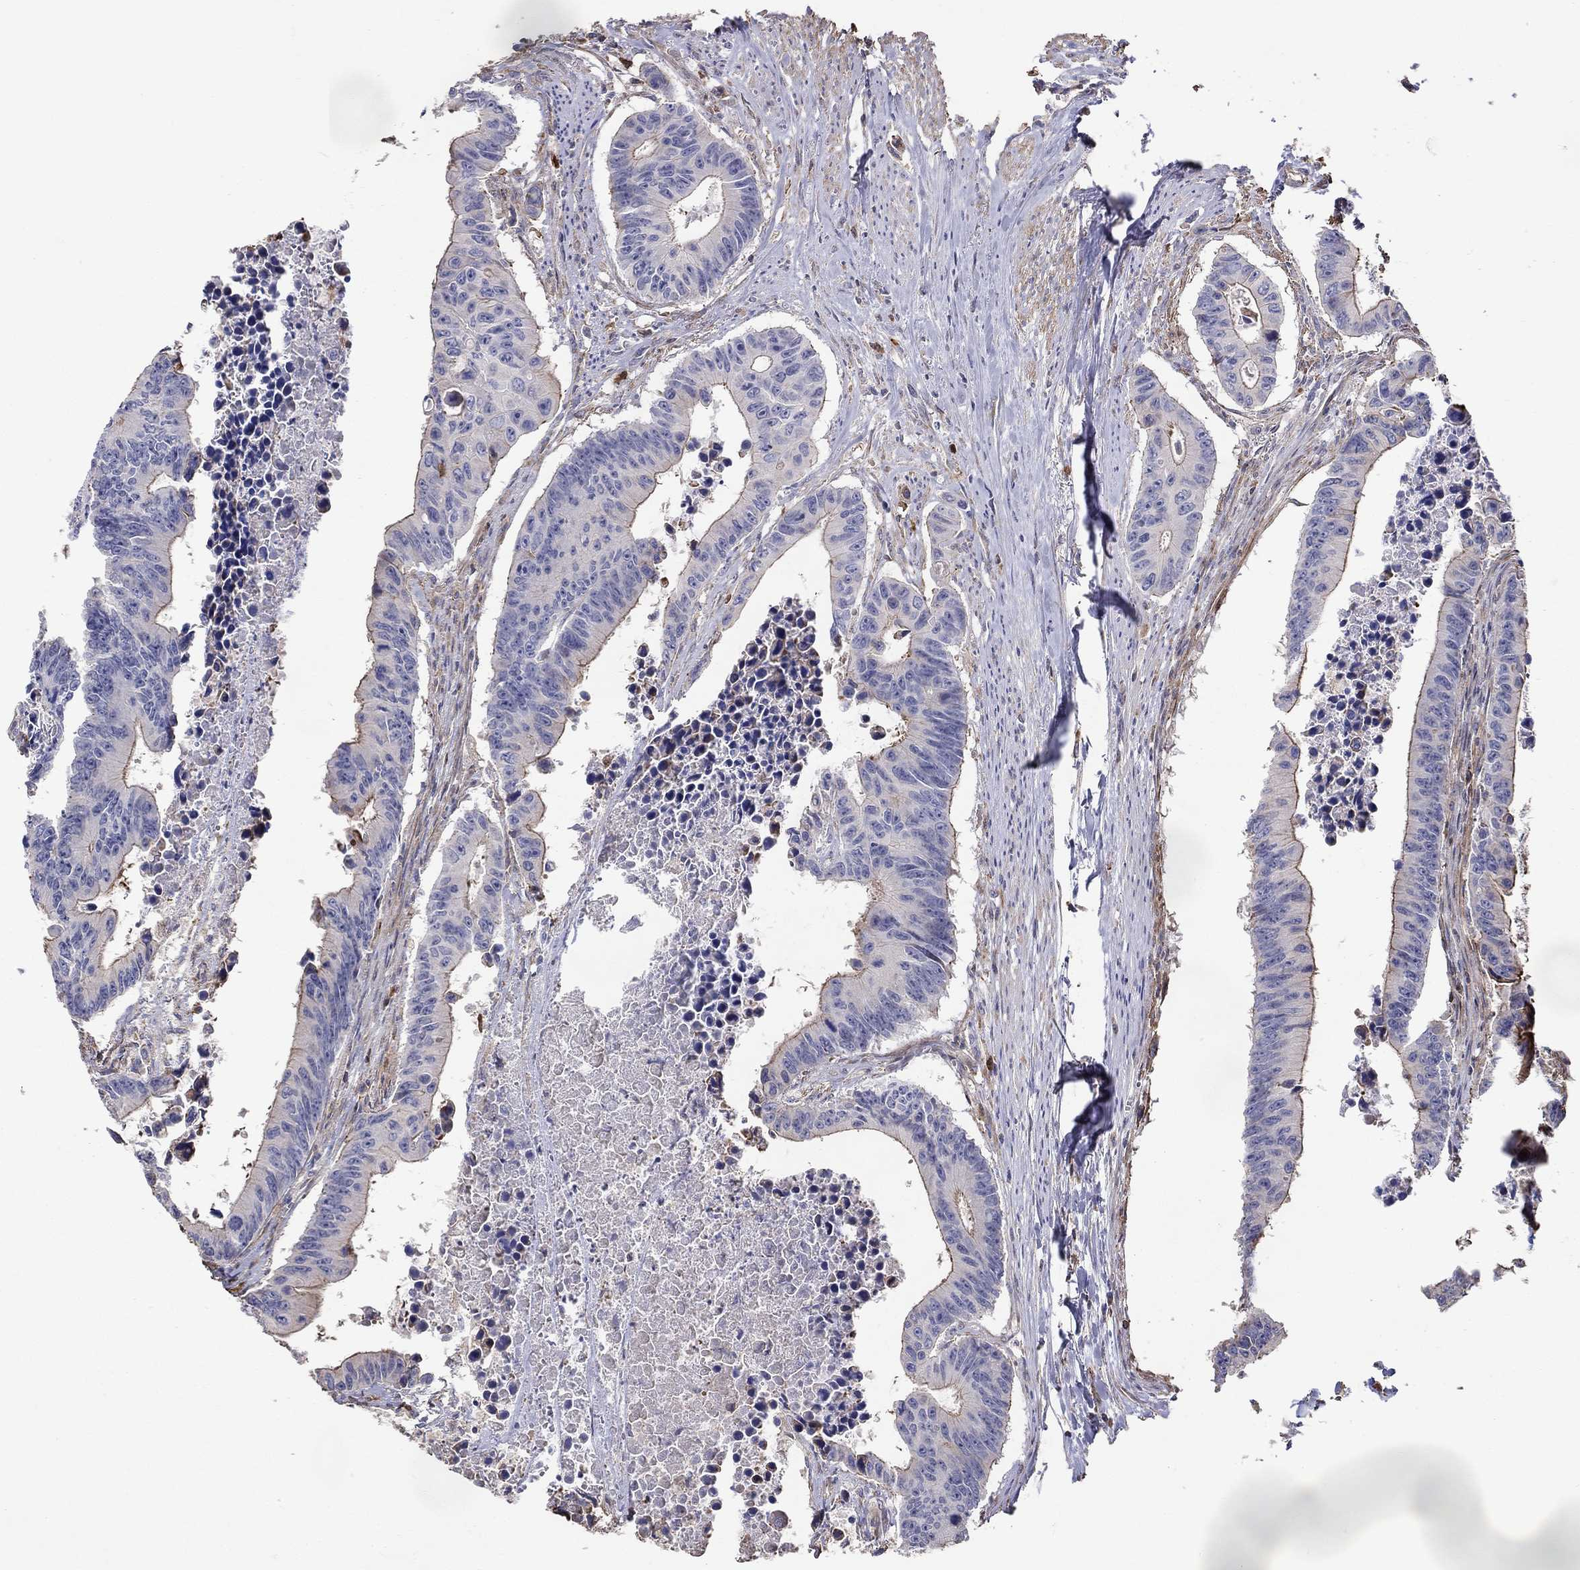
{"staining": {"intensity": "moderate", "quantity": "<25%", "location": "cytoplasmic/membranous"}, "tissue": "colorectal cancer", "cell_type": "Tumor cells", "image_type": "cancer", "snomed": [{"axis": "morphology", "description": "Adenocarcinoma, NOS"}, {"axis": "topography", "description": "Colon"}], "caption": "IHC image of neoplastic tissue: human colorectal cancer (adenocarcinoma) stained using immunohistochemistry (IHC) demonstrates low levels of moderate protein expression localized specifically in the cytoplasmic/membranous of tumor cells, appearing as a cytoplasmic/membranous brown color.", "gene": "NPHP1", "patient": {"sex": "female", "age": 87}}